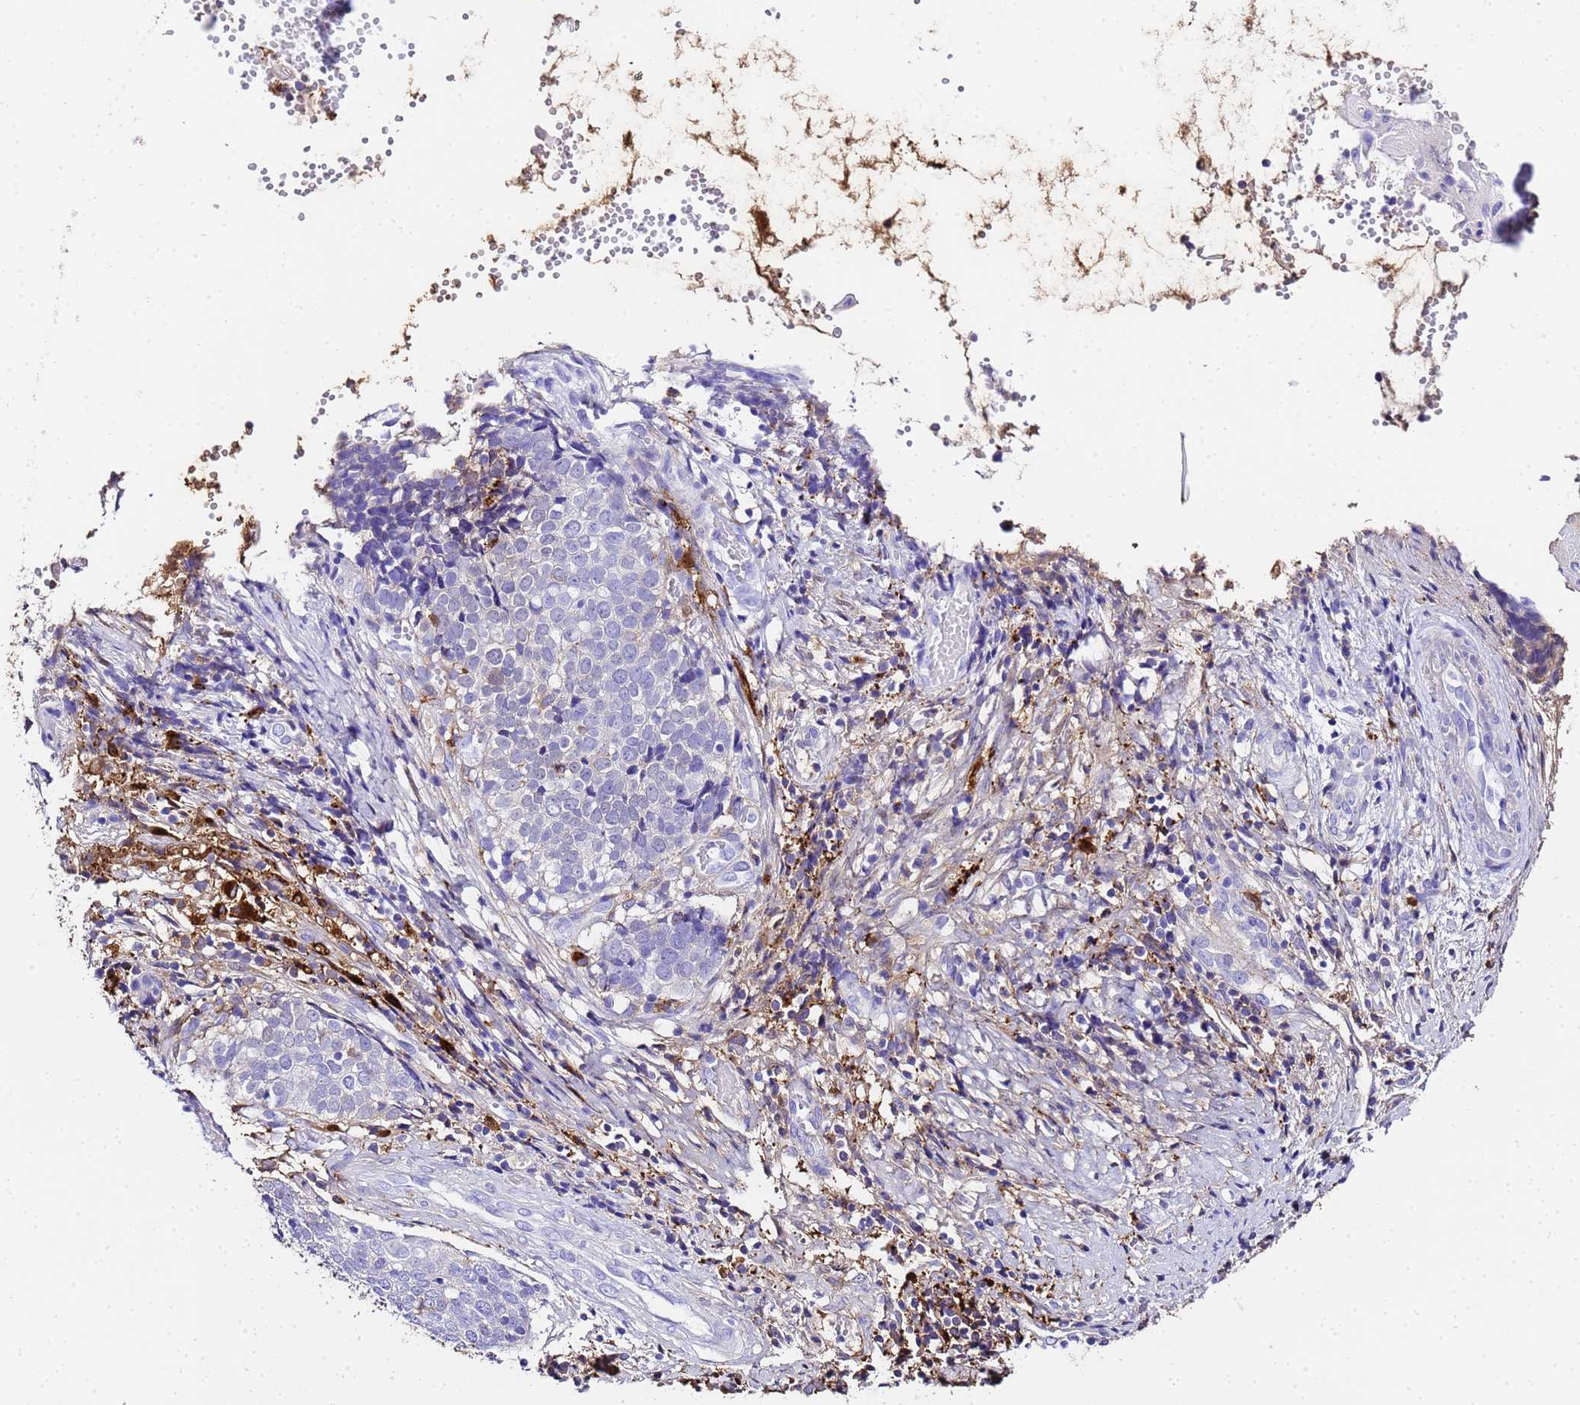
{"staining": {"intensity": "negative", "quantity": "none", "location": "none"}, "tissue": "cervical cancer", "cell_type": "Tumor cells", "image_type": "cancer", "snomed": [{"axis": "morphology", "description": "Squamous cell carcinoma, NOS"}, {"axis": "topography", "description": "Cervix"}], "caption": "This is an immunohistochemistry photomicrograph of cervical cancer. There is no expression in tumor cells.", "gene": "FTL", "patient": {"sex": "female", "age": 39}}